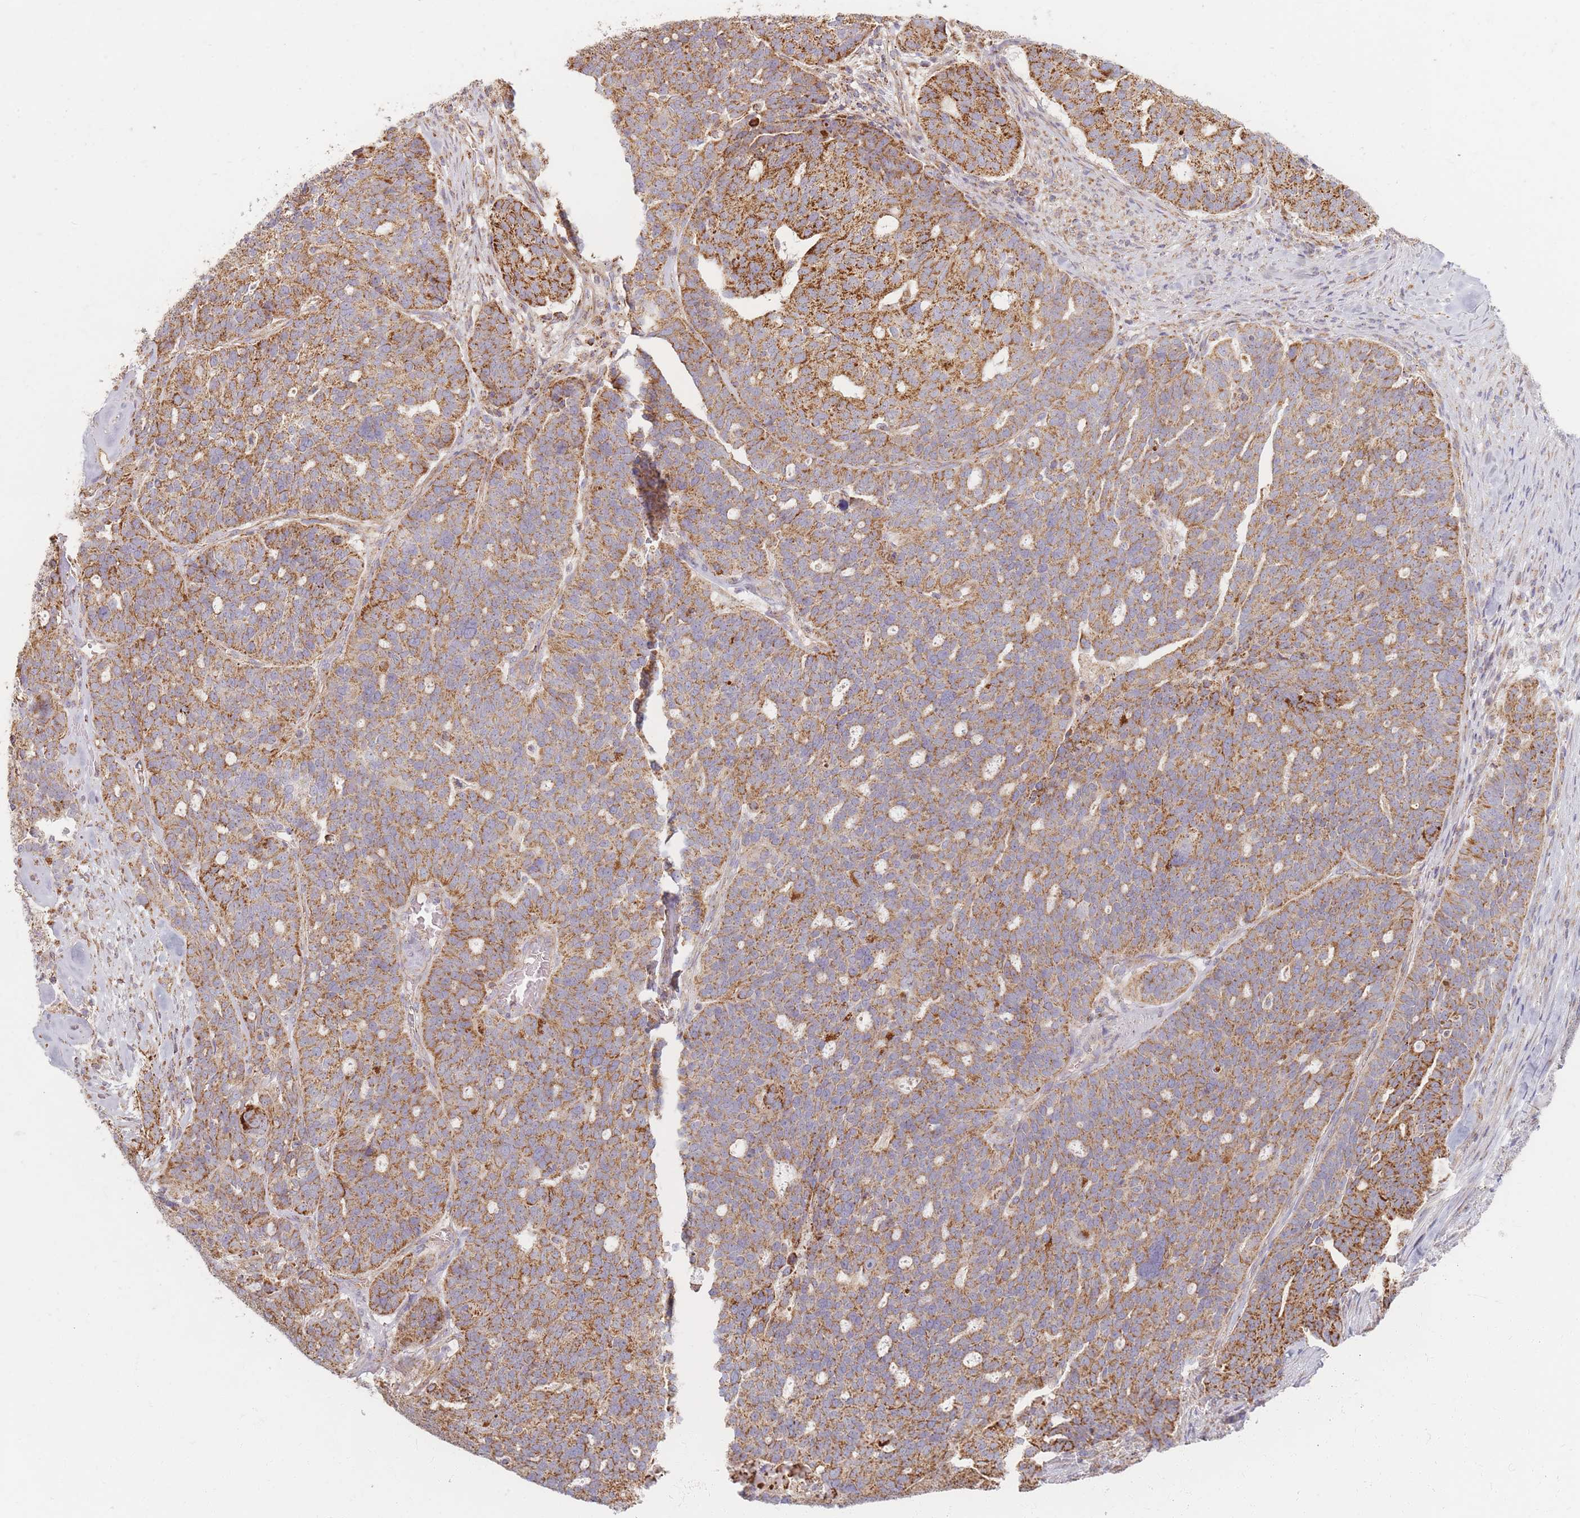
{"staining": {"intensity": "moderate", "quantity": ">75%", "location": "cytoplasmic/membranous"}, "tissue": "ovarian cancer", "cell_type": "Tumor cells", "image_type": "cancer", "snomed": [{"axis": "morphology", "description": "Cystadenocarcinoma, serous, NOS"}, {"axis": "topography", "description": "Ovary"}], "caption": "A photomicrograph of ovarian cancer stained for a protein displays moderate cytoplasmic/membranous brown staining in tumor cells.", "gene": "ESRP2", "patient": {"sex": "female", "age": 59}}